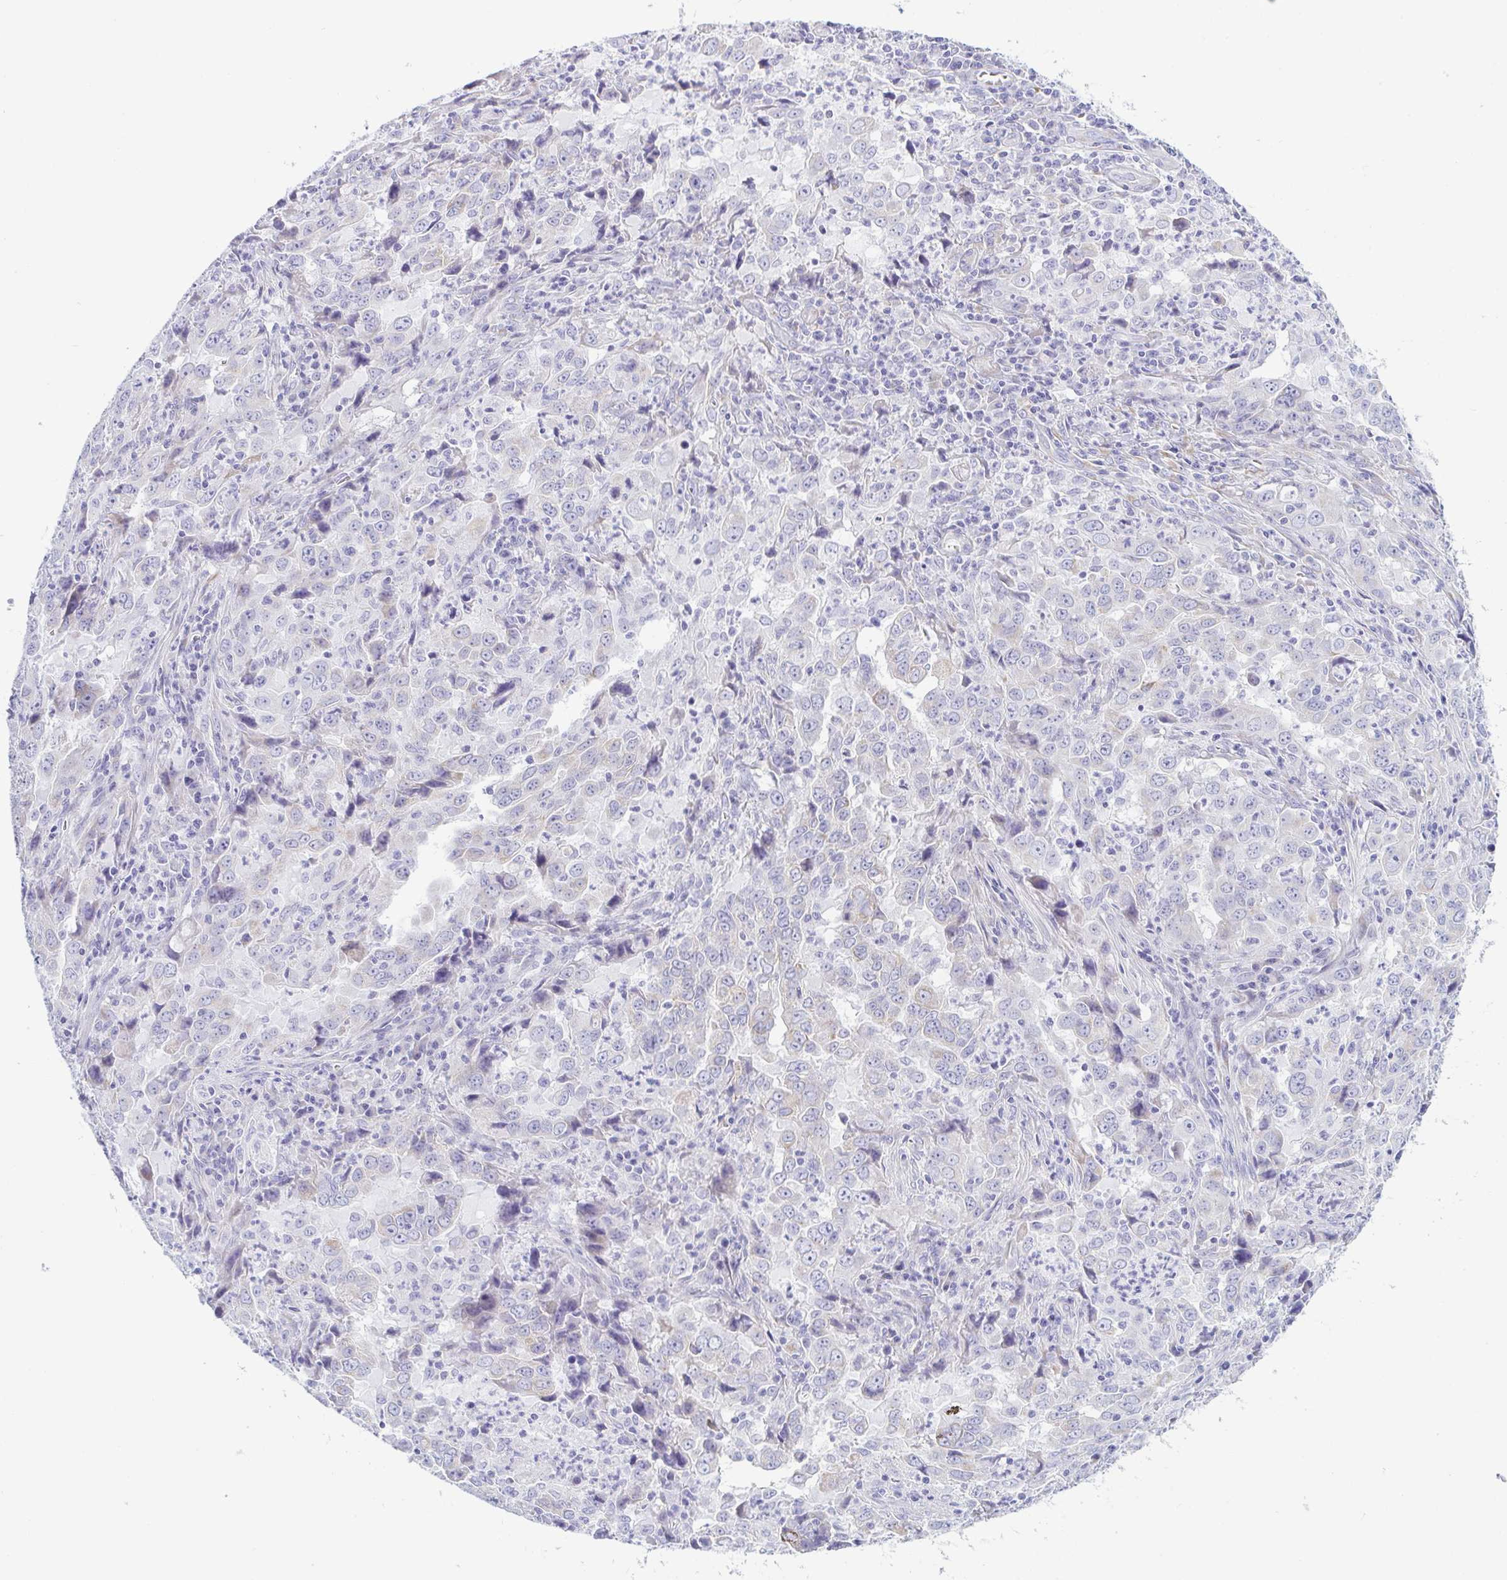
{"staining": {"intensity": "moderate", "quantity": "<25%", "location": "cytoplasmic/membranous"}, "tissue": "lung cancer", "cell_type": "Tumor cells", "image_type": "cancer", "snomed": [{"axis": "morphology", "description": "Adenocarcinoma, NOS"}, {"axis": "topography", "description": "Lung"}], "caption": "An image of adenocarcinoma (lung) stained for a protein shows moderate cytoplasmic/membranous brown staining in tumor cells.", "gene": "BBS1", "patient": {"sex": "male", "age": 67}}